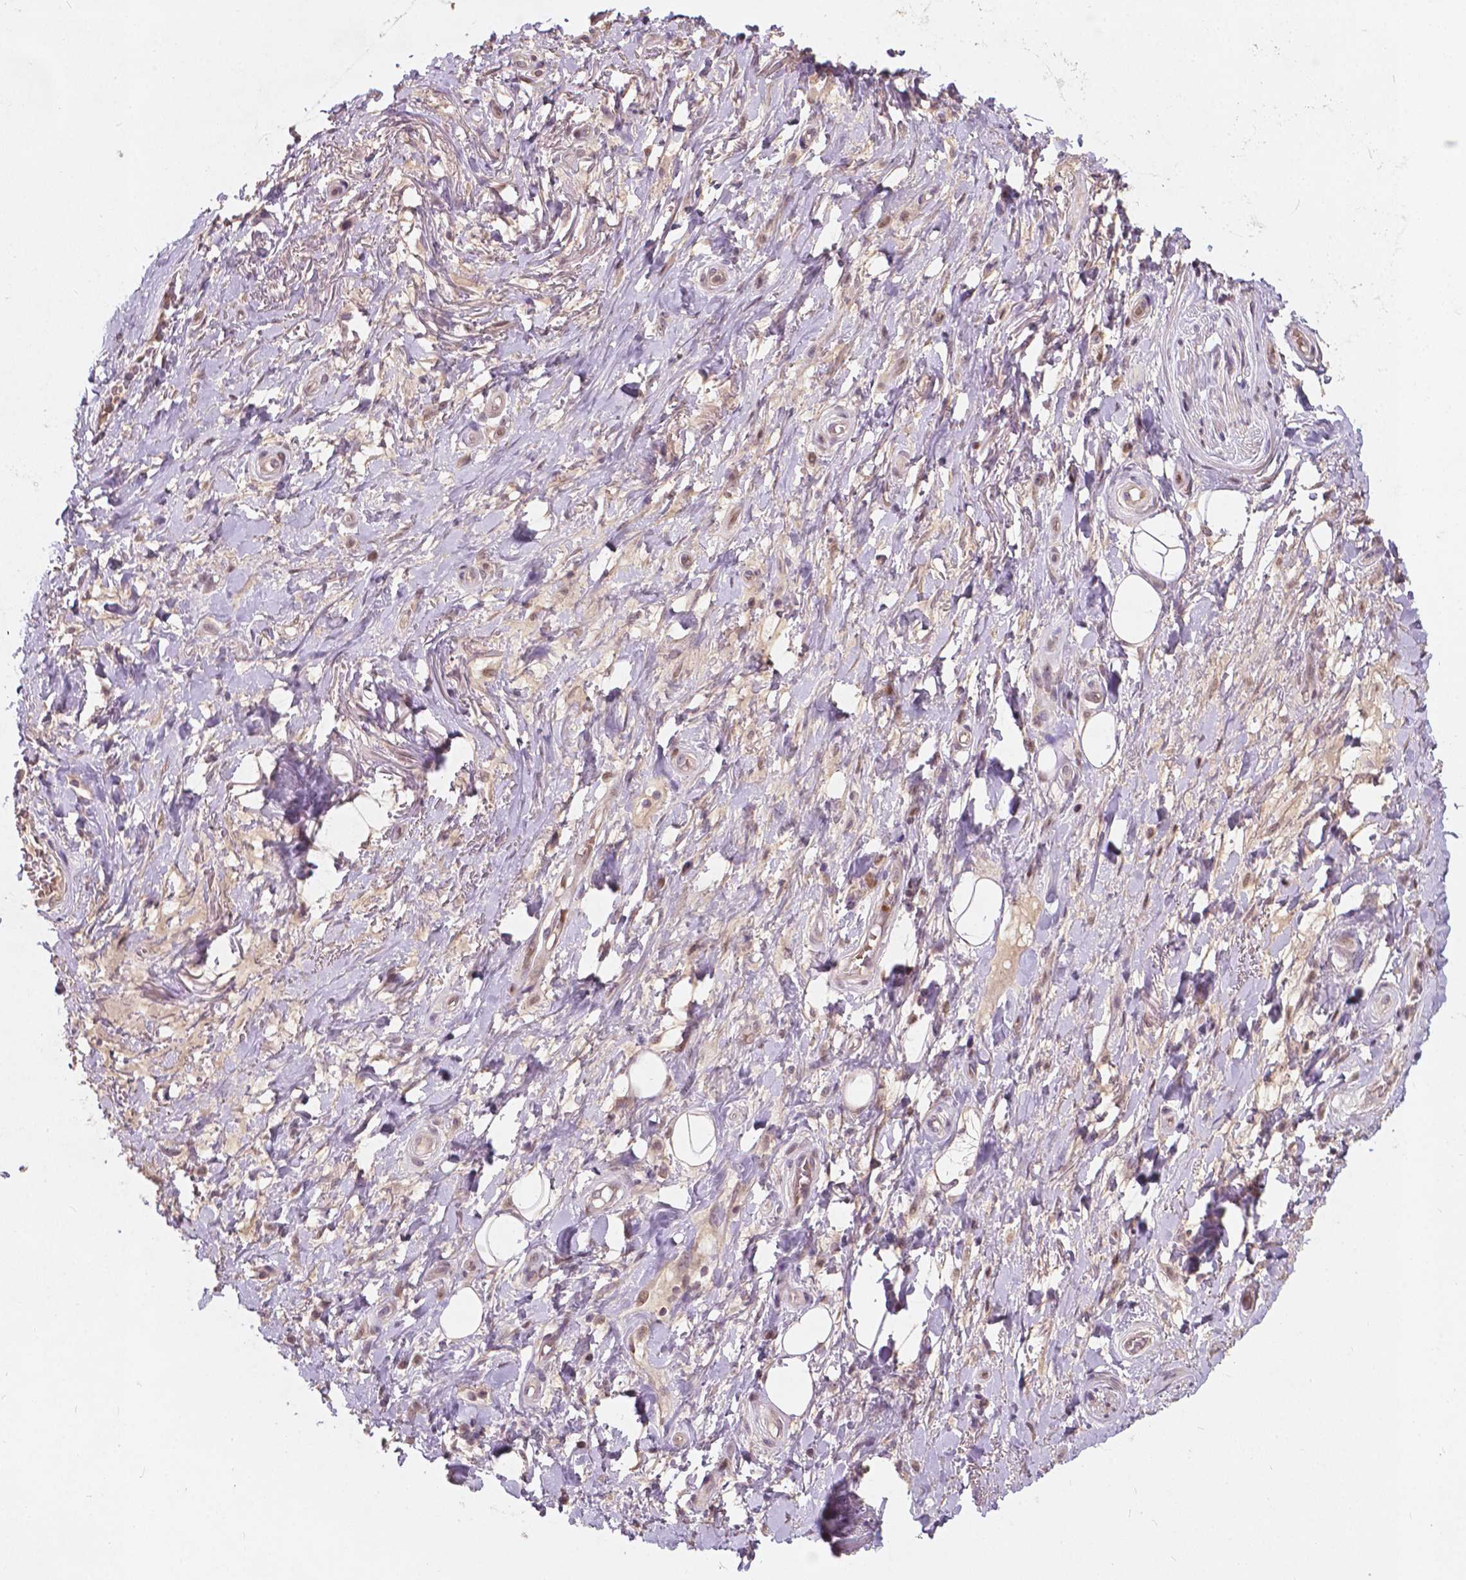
{"staining": {"intensity": "moderate", "quantity": ">75%", "location": "cytoplasmic/membranous,nuclear"}, "tissue": "adipose tissue", "cell_type": "Adipocytes", "image_type": "normal", "snomed": [{"axis": "morphology", "description": "Normal tissue, NOS"}, {"axis": "topography", "description": "Anal"}, {"axis": "topography", "description": "Peripheral nerve tissue"}], "caption": "IHC photomicrograph of benign adipose tissue: human adipose tissue stained using IHC reveals medium levels of moderate protein expression localized specifically in the cytoplasmic/membranous,nuclear of adipocytes, appearing as a cytoplasmic/membranous,nuclear brown color.", "gene": "DUSP16", "patient": {"sex": "male", "age": 53}}